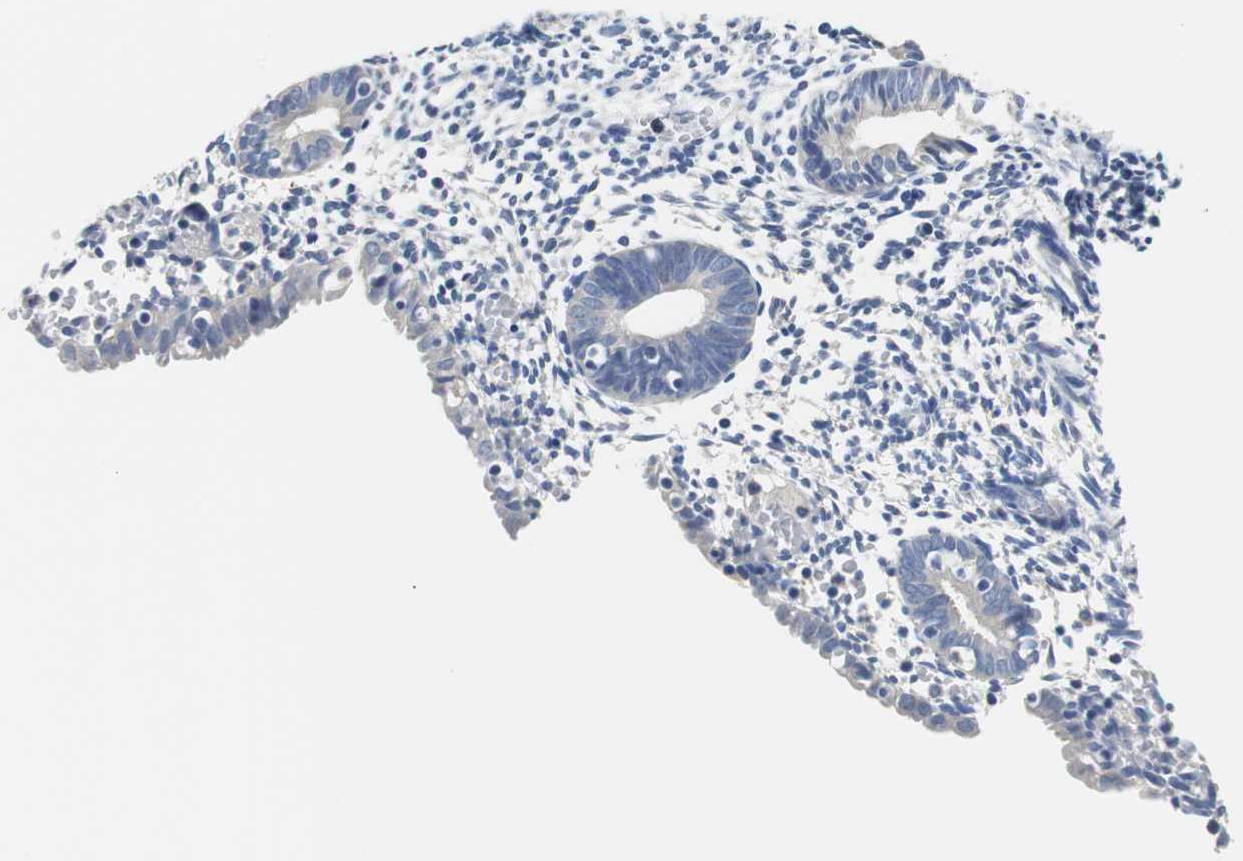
{"staining": {"intensity": "negative", "quantity": "none", "location": "none"}, "tissue": "endometrium", "cell_type": "Cells in endometrial stroma", "image_type": "normal", "snomed": [{"axis": "morphology", "description": "Normal tissue, NOS"}, {"axis": "morphology", "description": "Atrophy, NOS"}, {"axis": "topography", "description": "Uterus"}, {"axis": "topography", "description": "Endometrium"}], "caption": "DAB (3,3'-diaminobenzidine) immunohistochemical staining of unremarkable endometrium exhibits no significant positivity in cells in endometrial stroma. Nuclei are stained in blue.", "gene": "PCK1", "patient": {"sex": "female", "age": 68}}